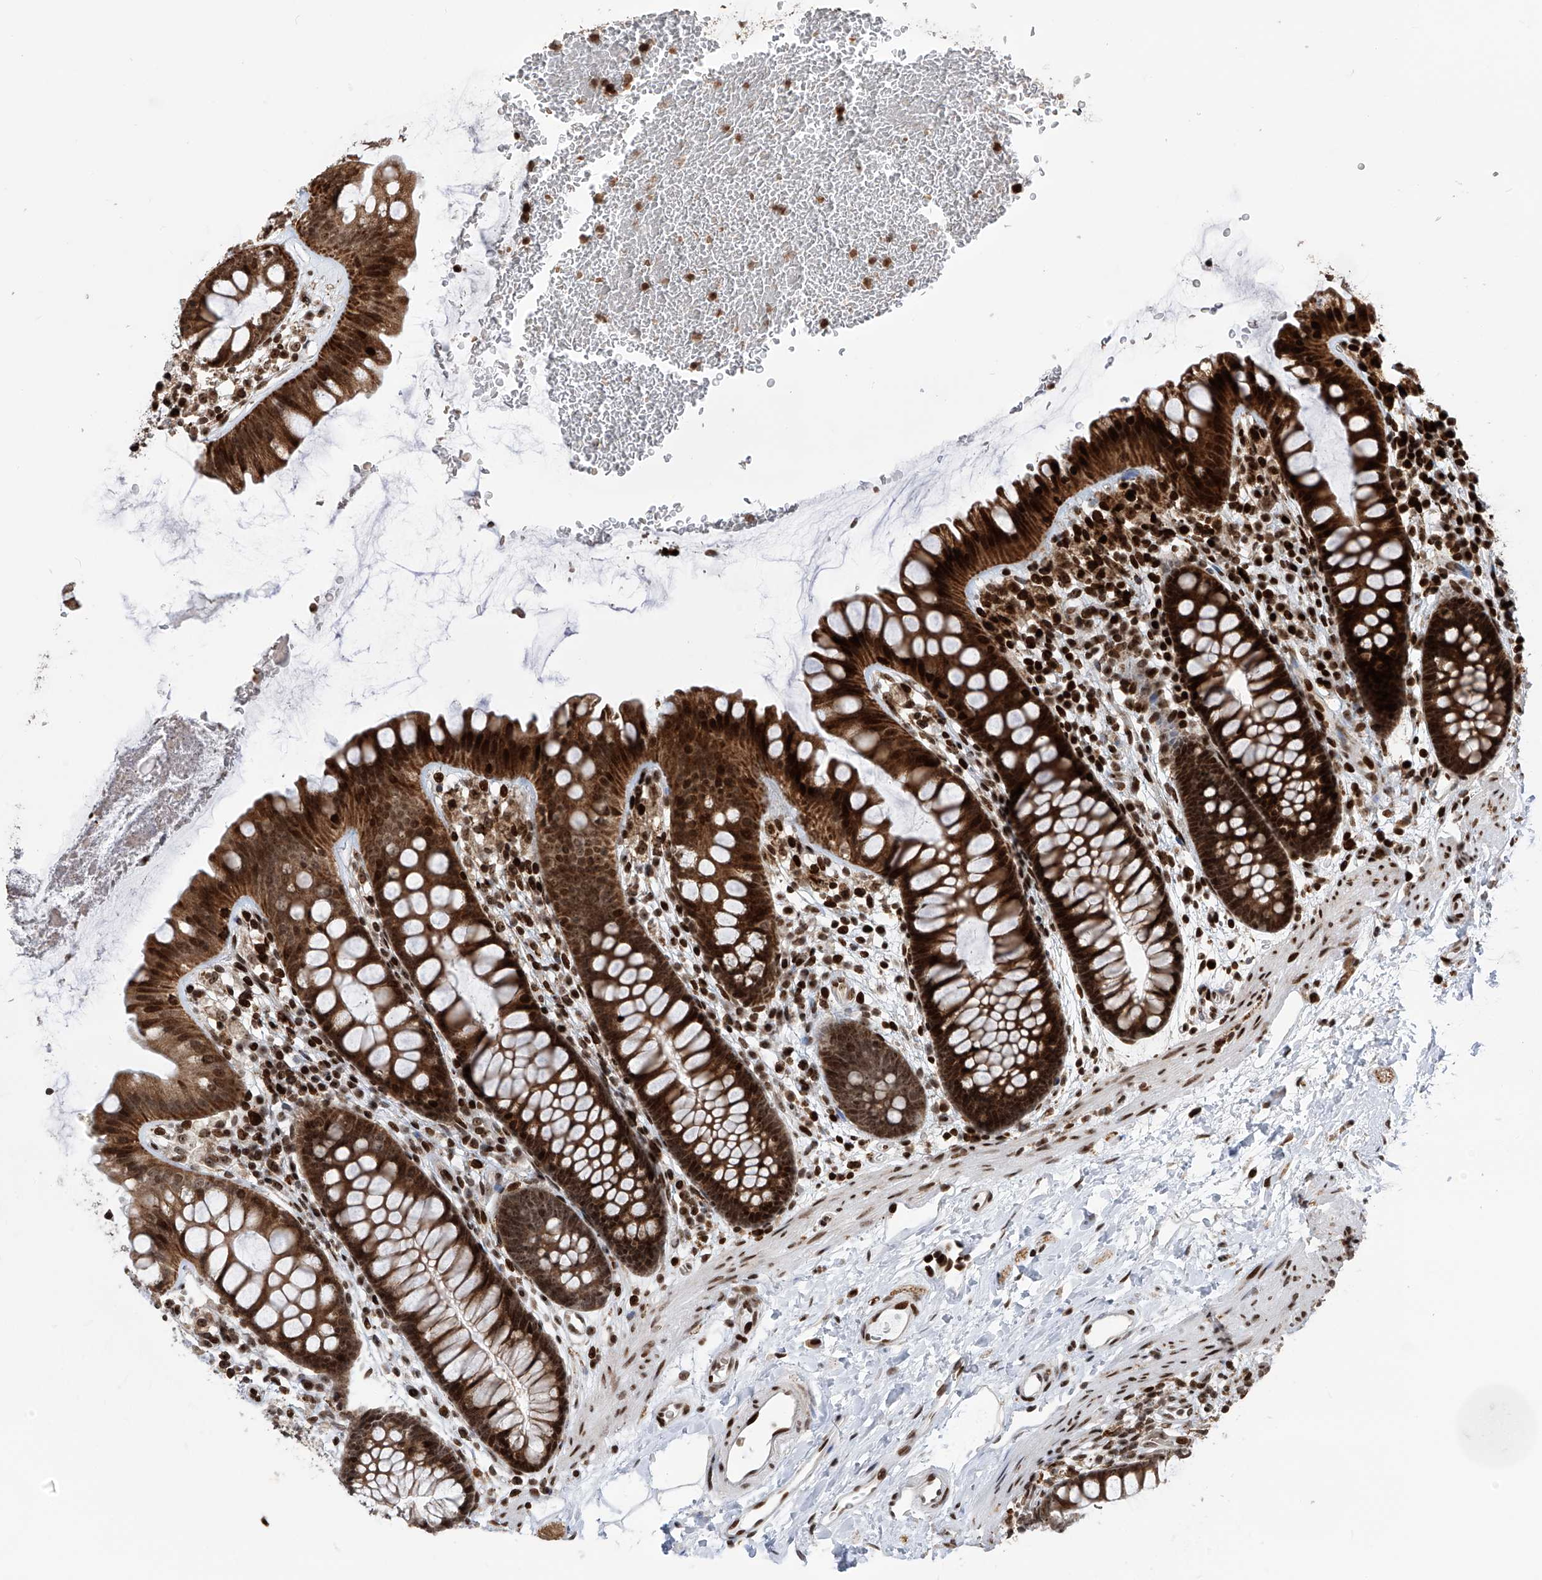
{"staining": {"intensity": "strong", "quantity": ">75%", "location": "nuclear"}, "tissue": "colon", "cell_type": "Endothelial cells", "image_type": "normal", "snomed": [{"axis": "morphology", "description": "Normal tissue, NOS"}, {"axis": "topography", "description": "Colon"}], "caption": "An IHC image of benign tissue is shown. Protein staining in brown labels strong nuclear positivity in colon within endothelial cells. The staining was performed using DAB (3,3'-diaminobenzidine), with brown indicating positive protein expression. Nuclei are stained blue with hematoxylin.", "gene": "PAK1IP1", "patient": {"sex": "female", "age": 62}}